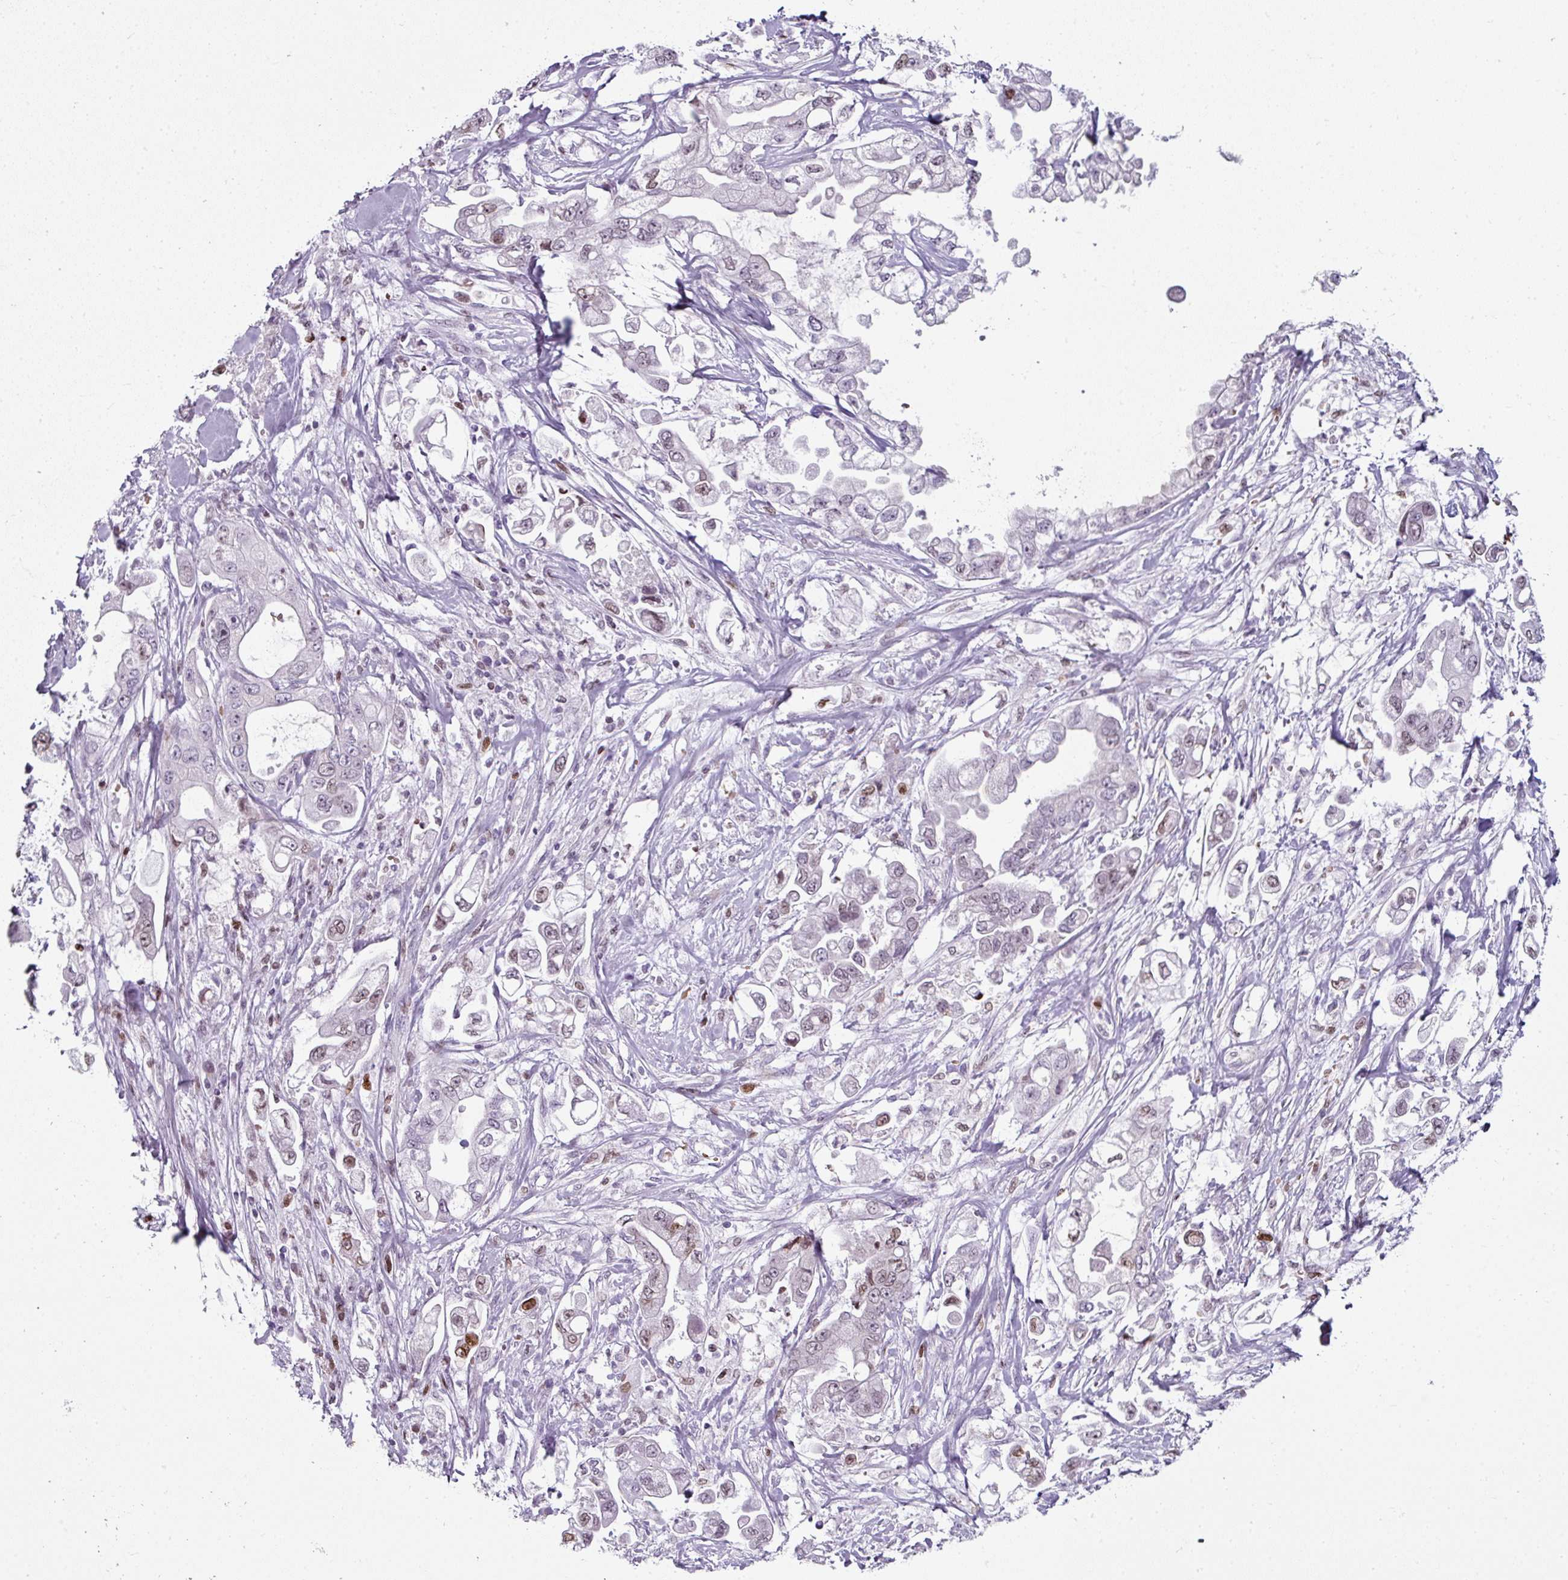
{"staining": {"intensity": "moderate", "quantity": "<25%", "location": "nuclear"}, "tissue": "stomach cancer", "cell_type": "Tumor cells", "image_type": "cancer", "snomed": [{"axis": "morphology", "description": "Adenocarcinoma, NOS"}, {"axis": "topography", "description": "Stomach"}], "caption": "An immunohistochemistry micrograph of neoplastic tissue is shown. Protein staining in brown shows moderate nuclear positivity in stomach cancer (adenocarcinoma) within tumor cells.", "gene": "SYT8", "patient": {"sex": "male", "age": 62}}